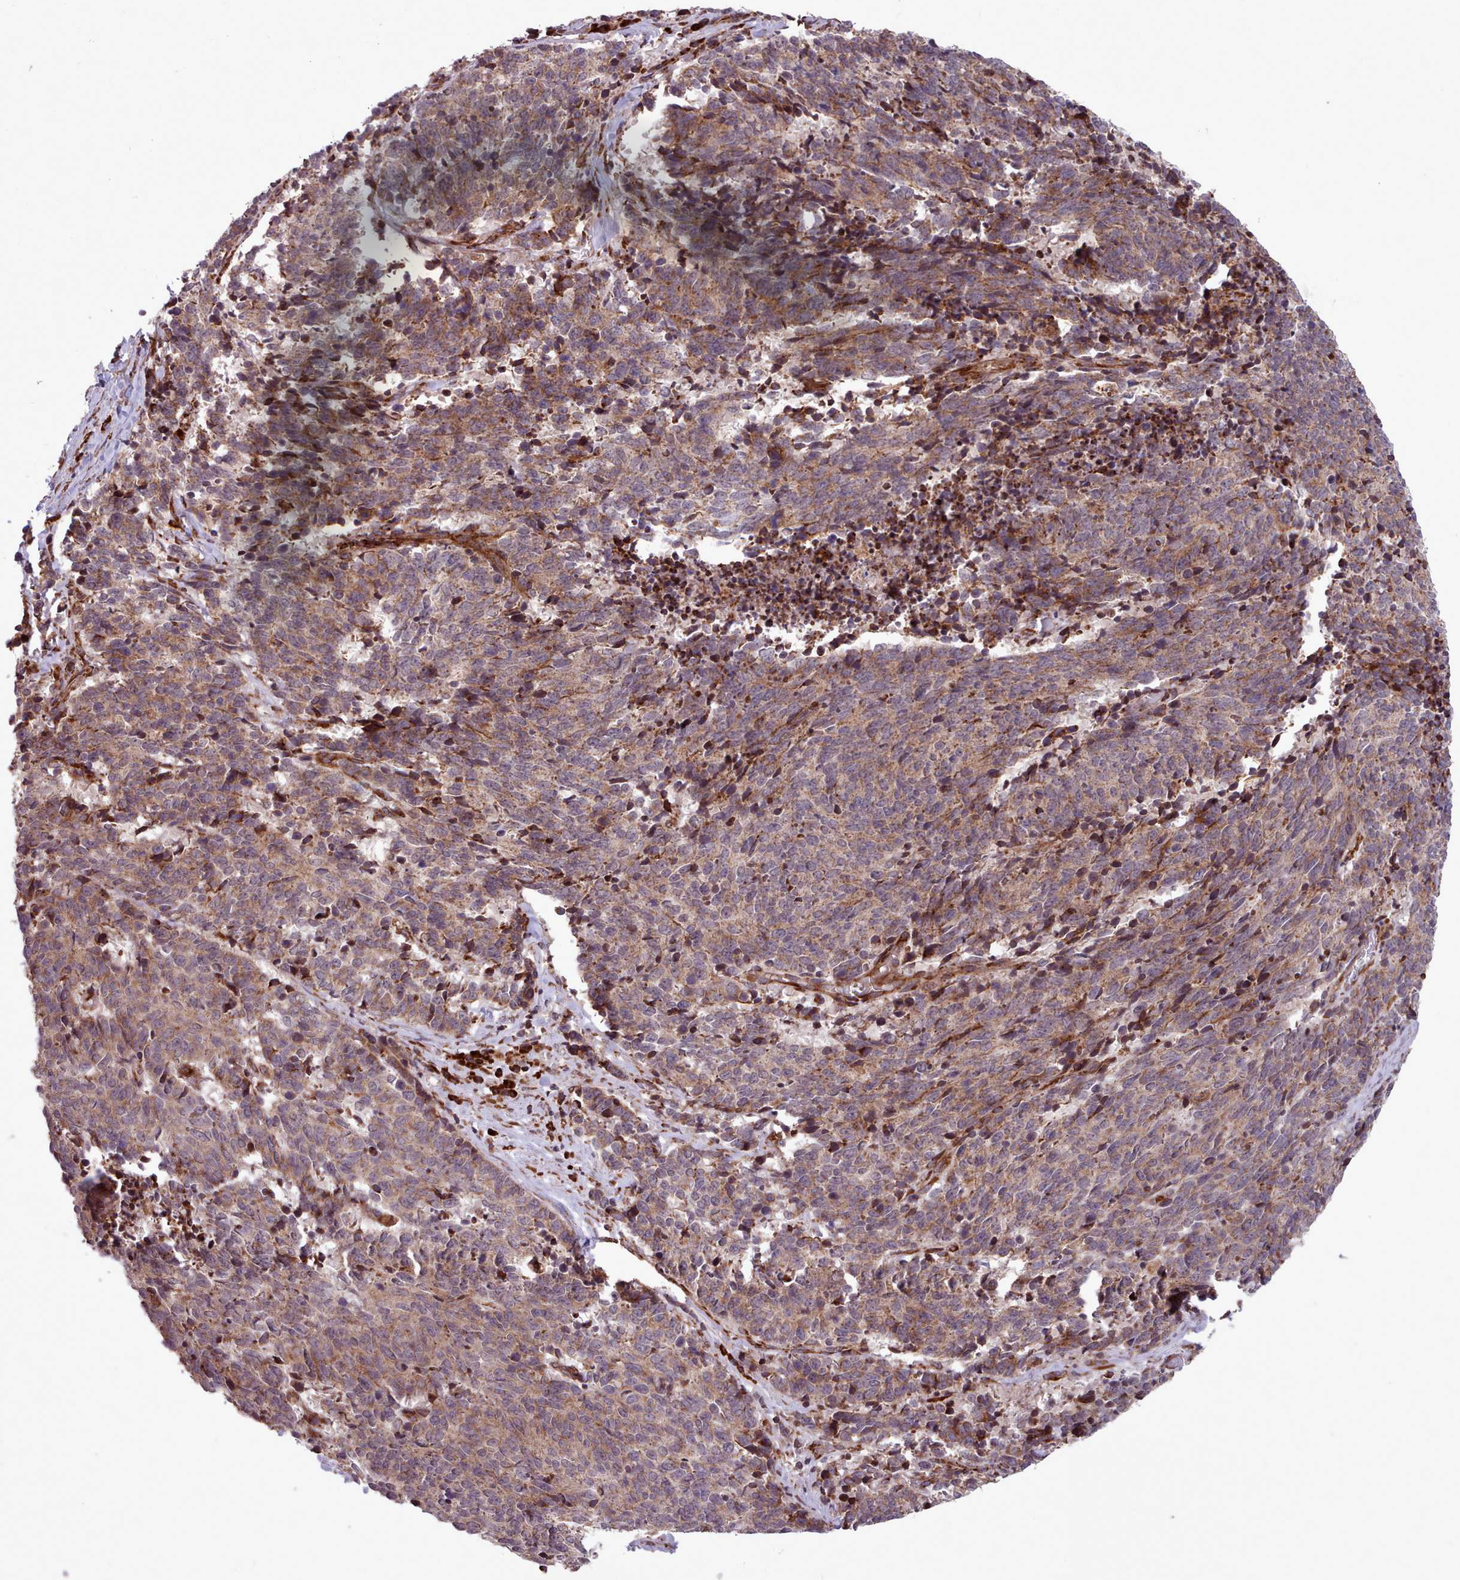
{"staining": {"intensity": "moderate", "quantity": ">75%", "location": "cytoplasmic/membranous"}, "tissue": "cervical cancer", "cell_type": "Tumor cells", "image_type": "cancer", "snomed": [{"axis": "morphology", "description": "Squamous cell carcinoma, NOS"}, {"axis": "topography", "description": "Cervix"}], "caption": "The photomicrograph reveals staining of cervical cancer (squamous cell carcinoma), revealing moderate cytoplasmic/membranous protein staining (brown color) within tumor cells.", "gene": "TTLL3", "patient": {"sex": "female", "age": 29}}